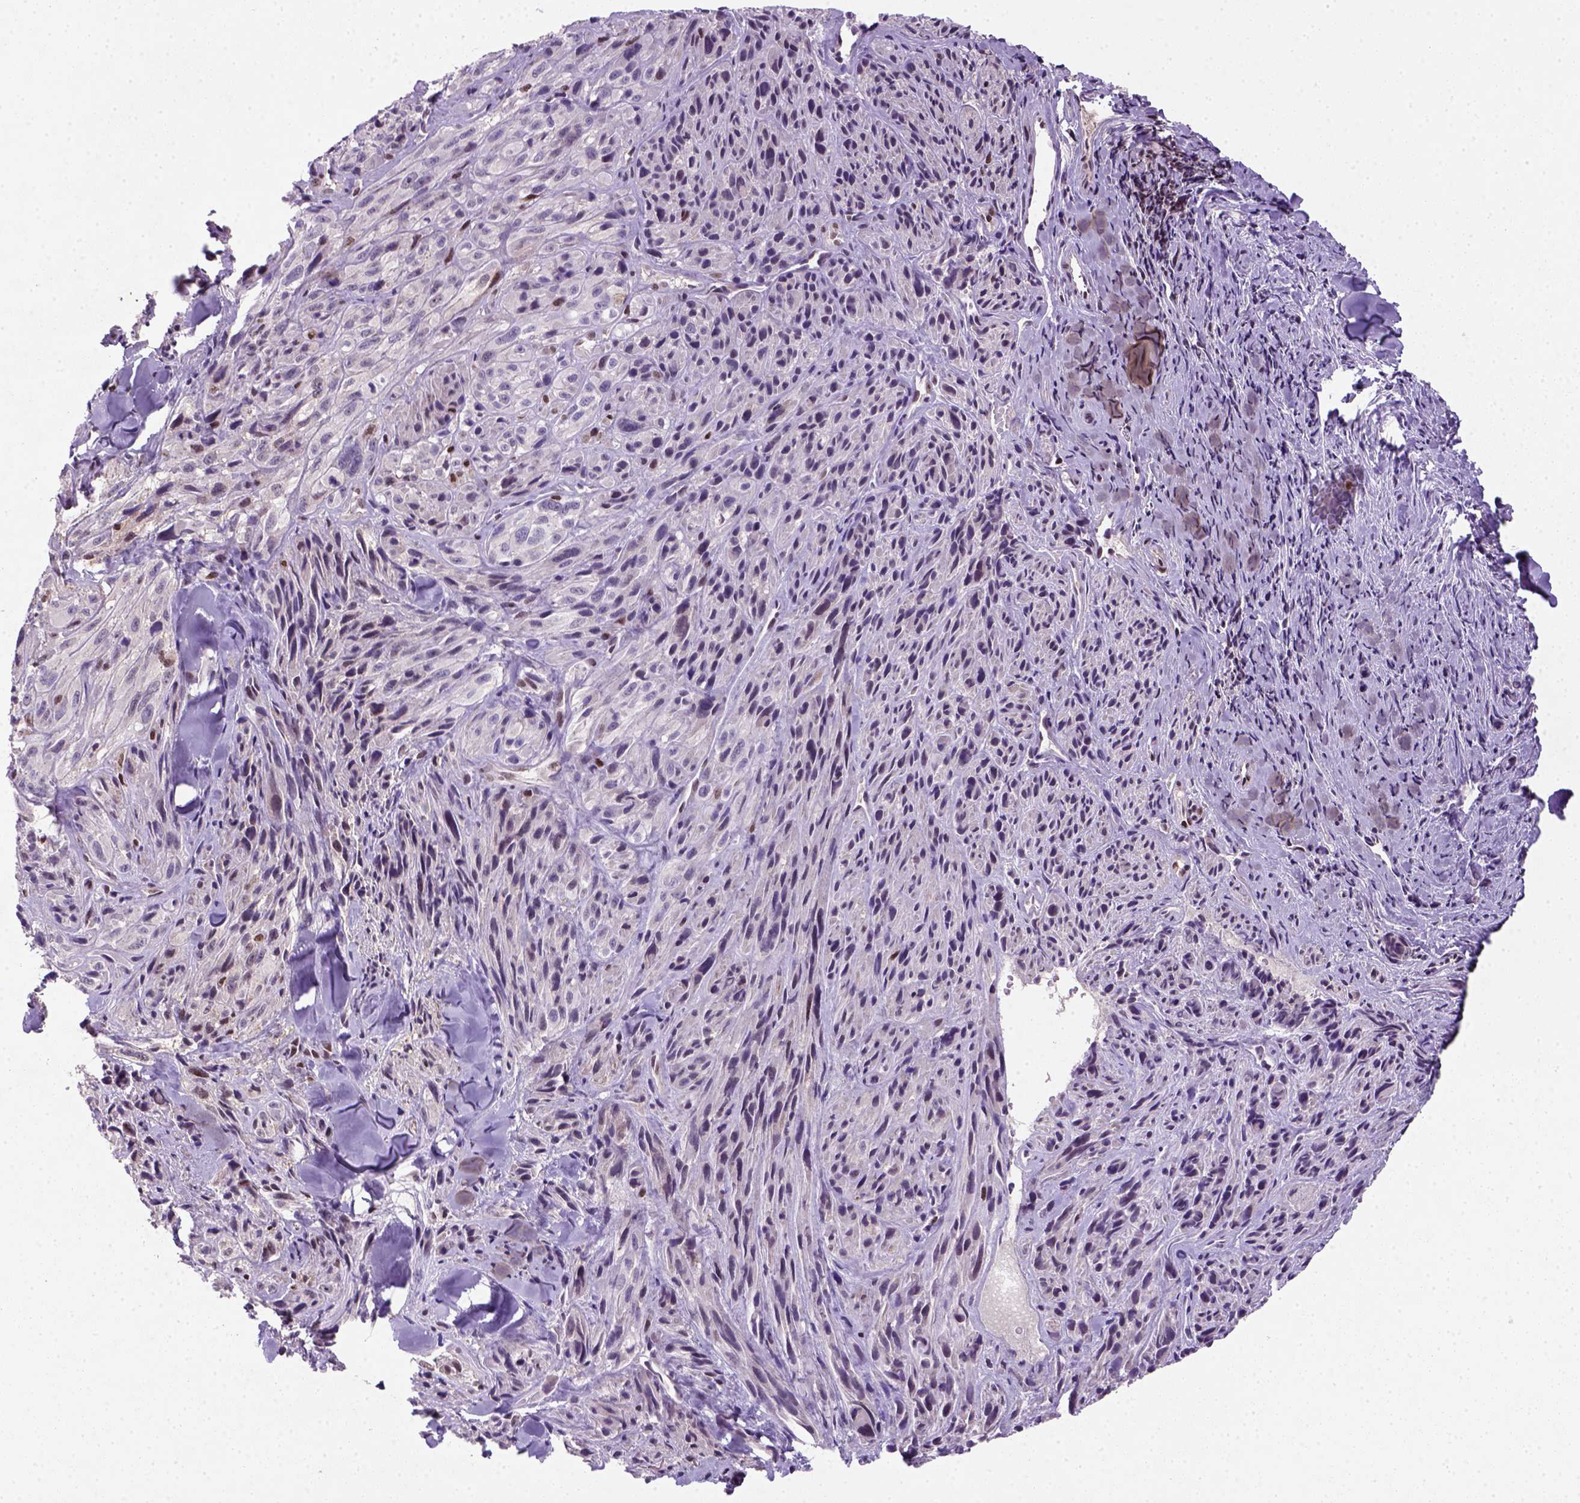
{"staining": {"intensity": "weak", "quantity": "<25%", "location": "nuclear"}, "tissue": "melanoma", "cell_type": "Tumor cells", "image_type": "cancer", "snomed": [{"axis": "morphology", "description": "Malignant melanoma, NOS"}, {"axis": "topography", "description": "Skin"}], "caption": "A high-resolution histopathology image shows IHC staining of melanoma, which demonstrates no significant staining in tumor cells.", "gene": "MGMT", "patient": {"sex": "male", "age": 67}}